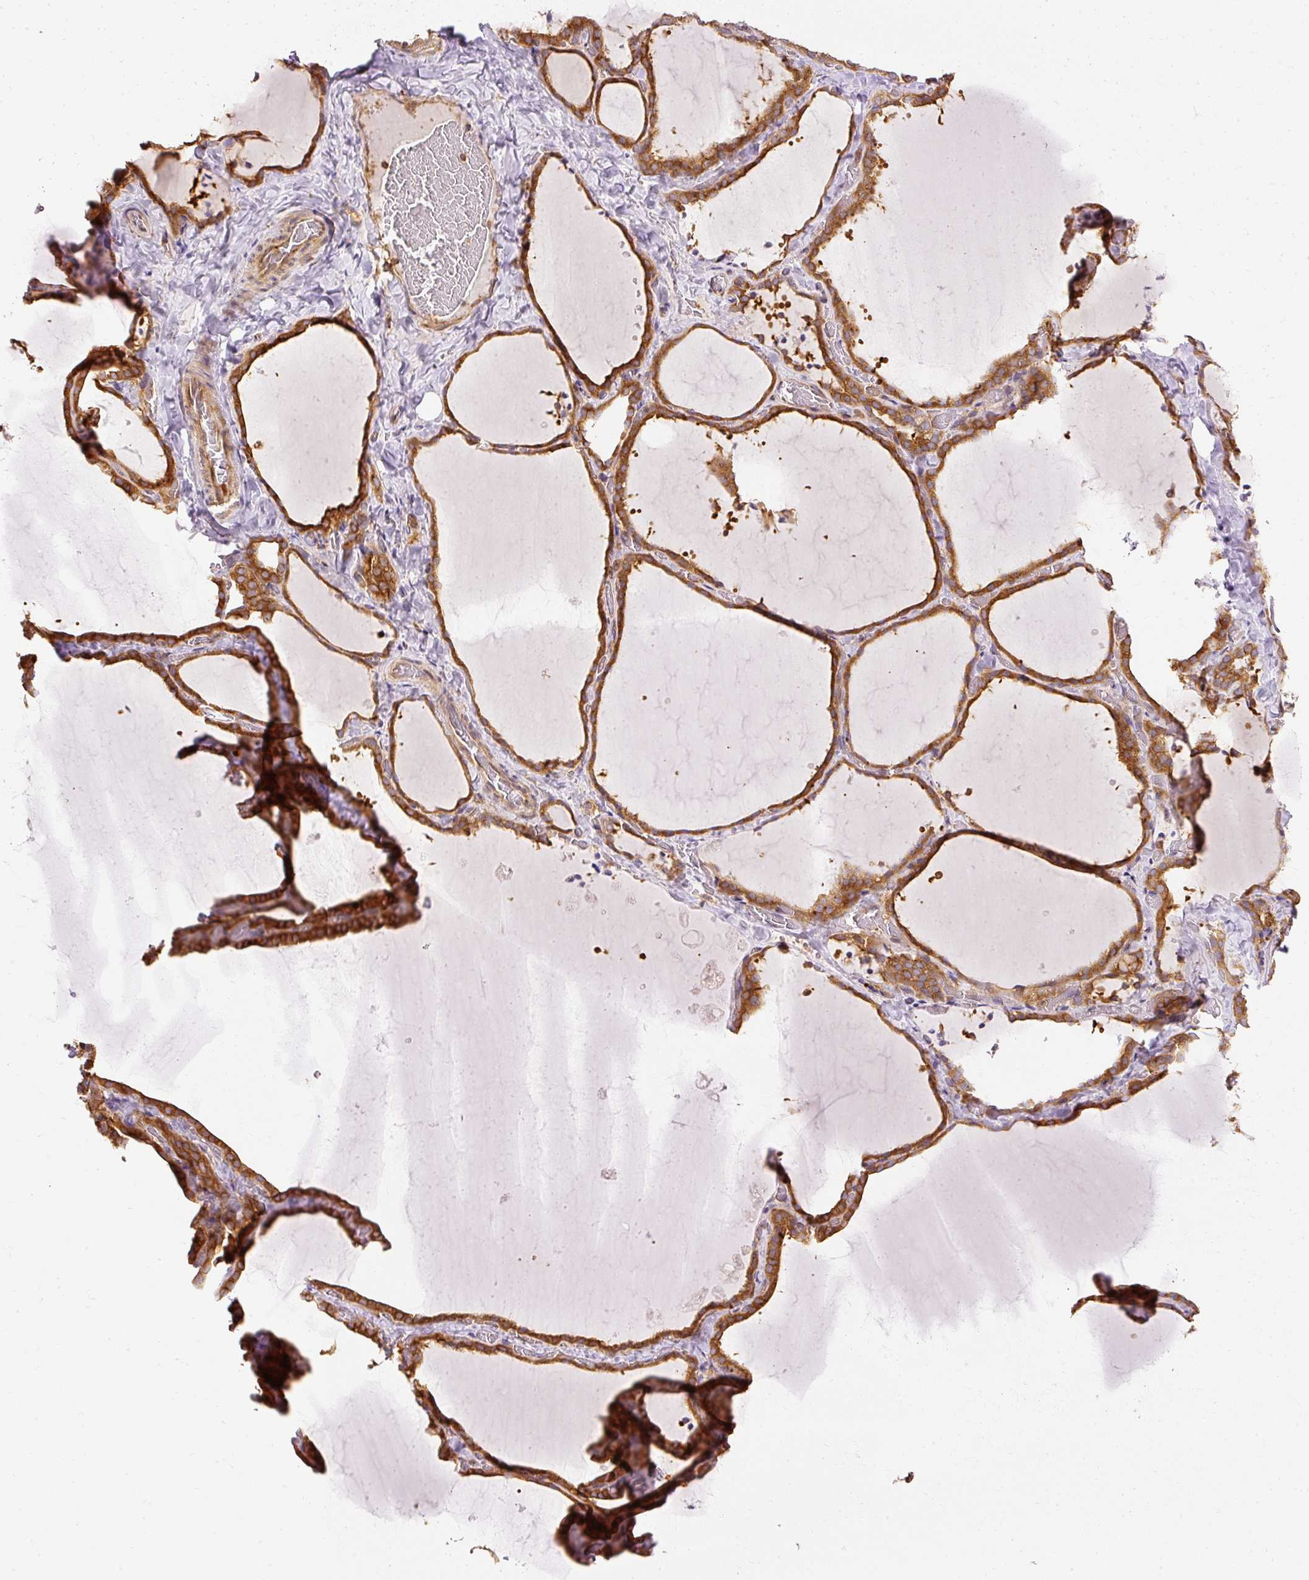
{"staining": {"intensity": "strong", "quantity": ">75%", "location": "cytoplasmic/membranous"}, "tissue": "thyroid gland", "cell_type": "Glandular cells", "image_type": "normal", "snomed": [{"axis": "morphology", "description": "Normal tissue, NOS"}, {"axis": "topography", "description": "Thyroid gland"}], "caption": "Glandular cells exhibit strong cytoplasmic/membranous positivity in approximately >75% of cells in unremarkable thyroid gland. The staining is performed using DAB (3,3'-diaminobenzidine) brown chromogen to label protein expression. The nuclei are counter-stained blue using hematoxylin.", "gene": "ARMH3", "patient": {"sex": "female", "age": 22}}